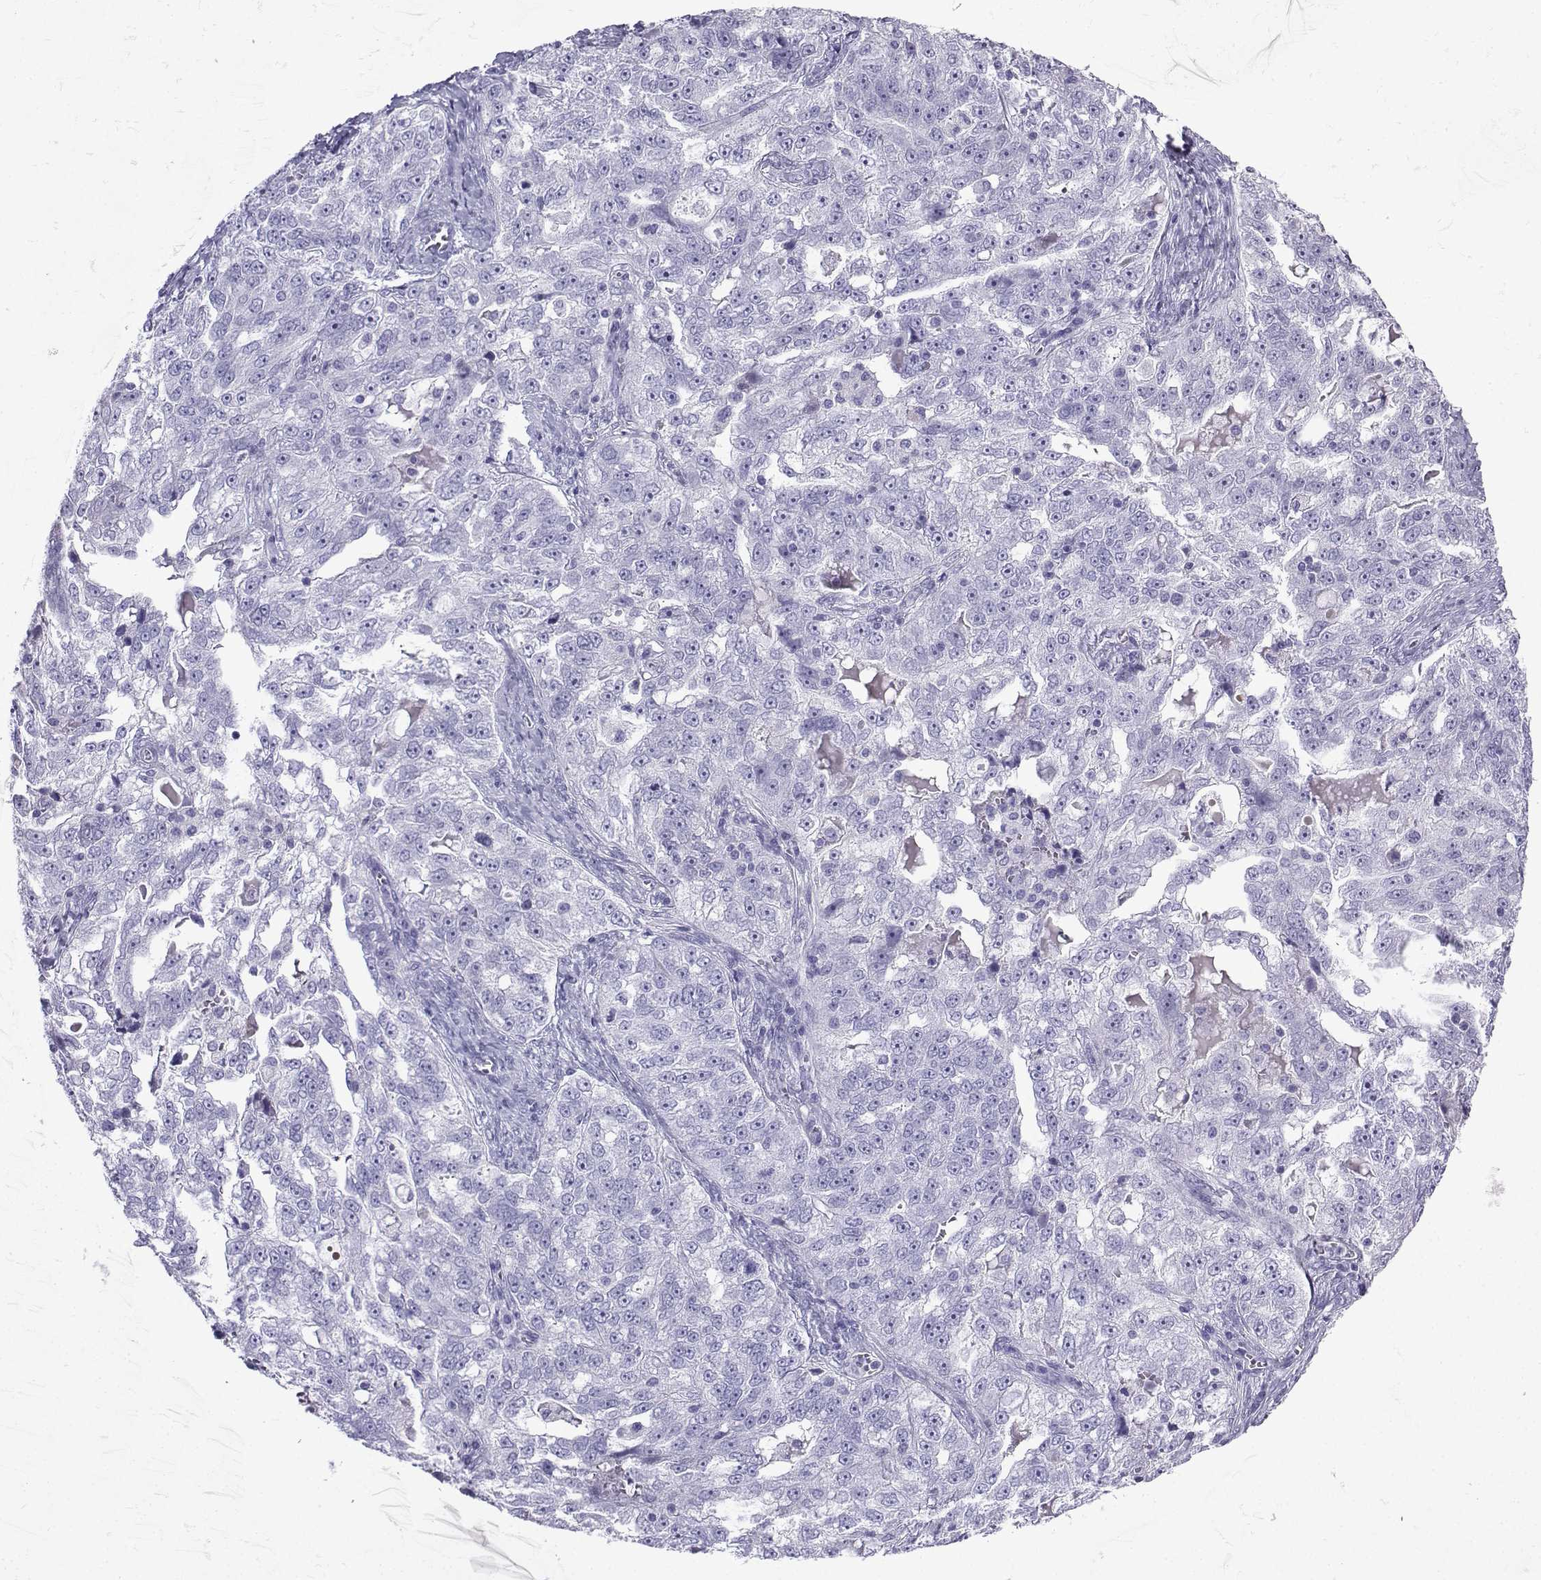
{"staining": {"intensity": "negative", "quantity": "none", "location": "none"}, "tissue": "ovarian cancer", "cell_type": "Tumor cells", "image_type": "cancer", "snomed": [{"axis": "morphology", "description": "Cystadenocarcinoma, serous, NOS"}, {"axis": "topography", "description": "Ovary"}], "caption": "Tumor cells are negative for protein expression in human ovarian serous cystadenocarcinoma. (DAB IHC, high magnification).", "gene": "SLC18A2", "patient": {"sex": "female", "age": 51}}